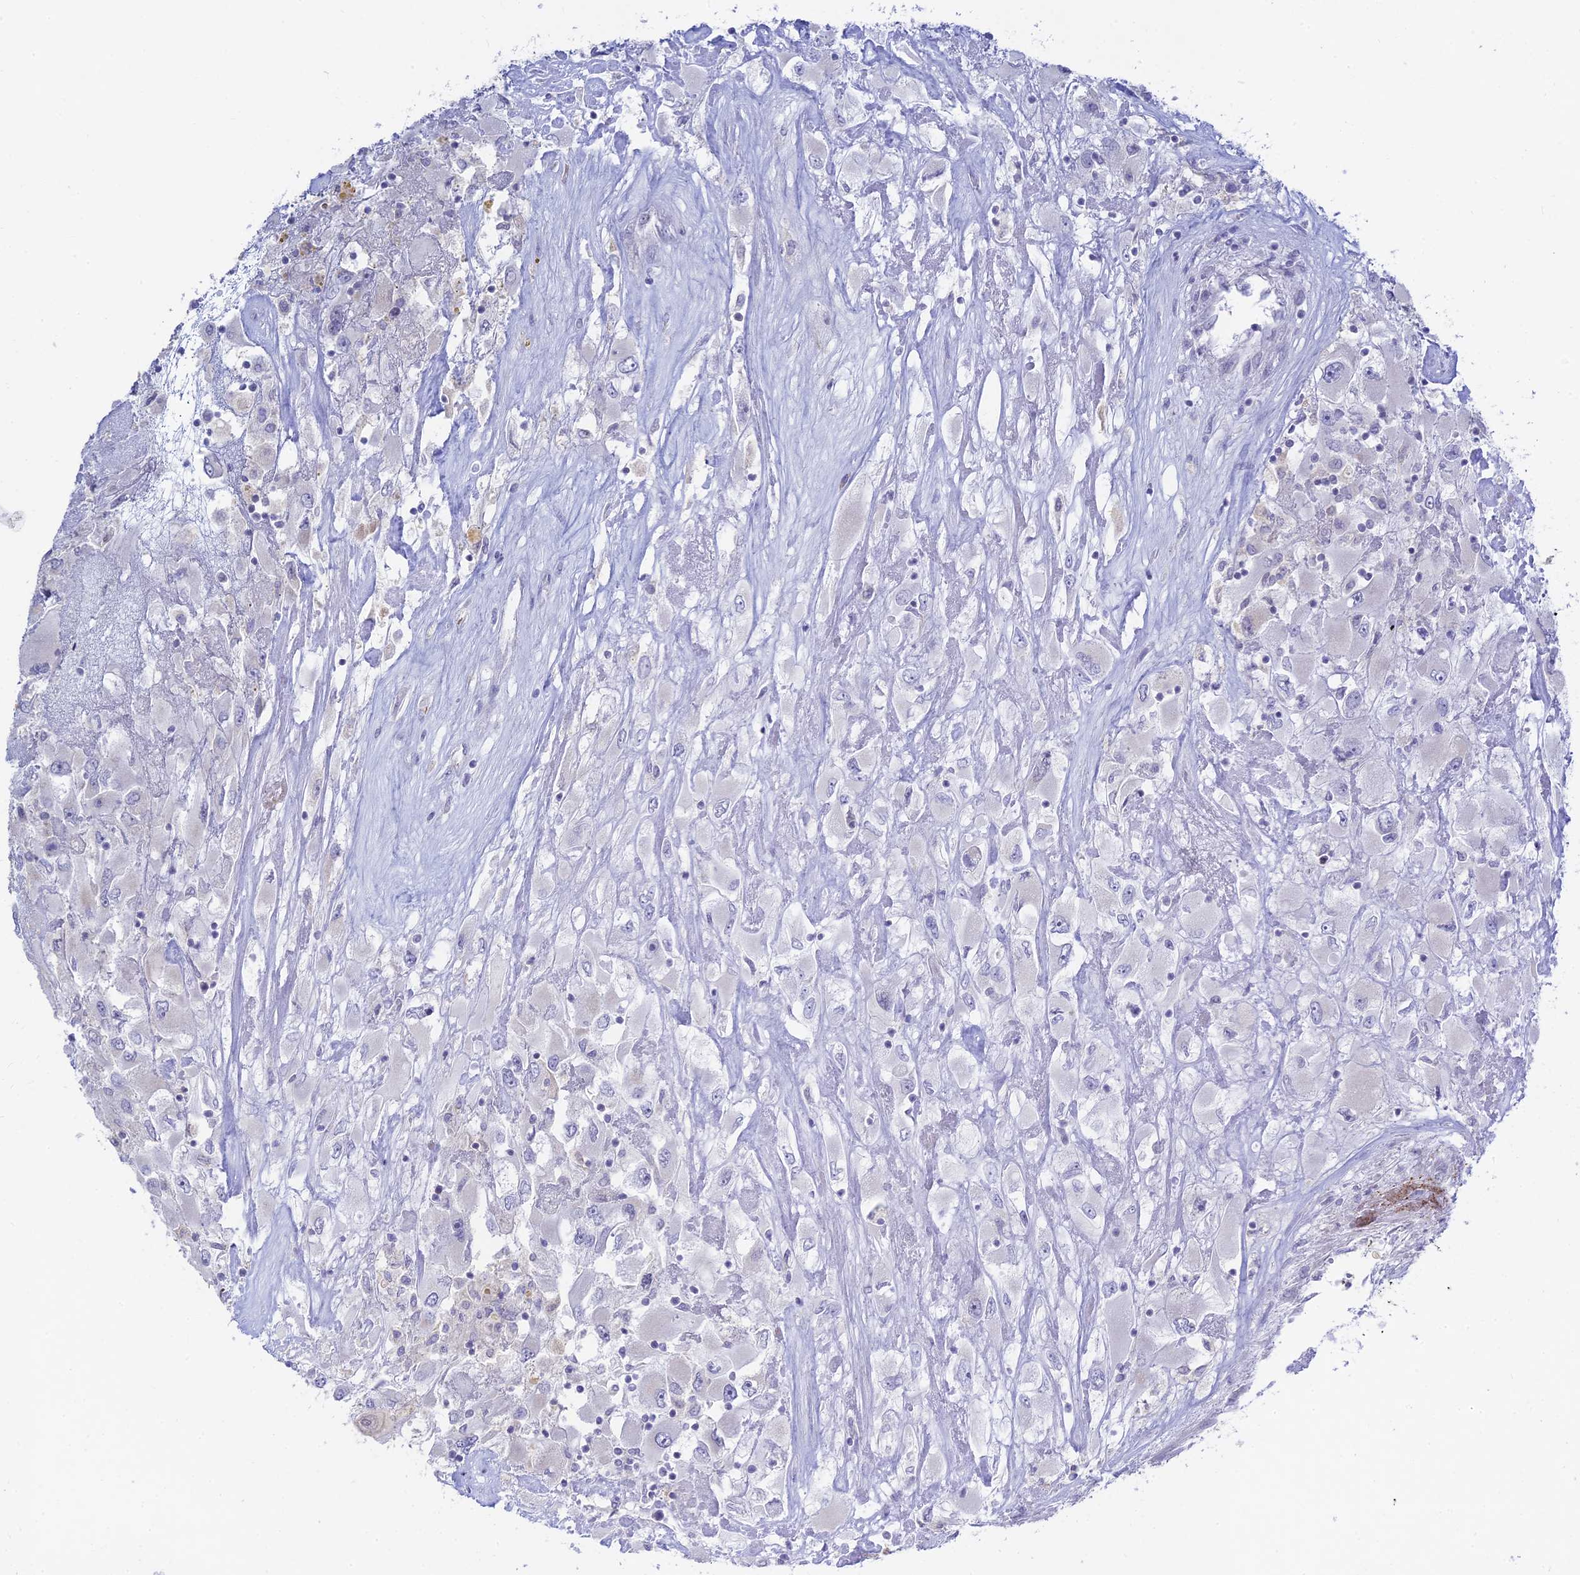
{"staining": {"intensity": "negative", "quantity": "none", "location": "none"}, "tissue": "renal cancer", "cell_type": "Tumor cells", "image_type": "cancer", "snomed": [{"axis": "morphology", "description": "Adenocarcinoma, NOS"}, {"axis": "topography", "description": "Kidney"}], "caption": "Immunohistochemistry (IHC) image of renal cancer stained for a protein (brown), which demonstrates no staining in tumor cells.", "gene": "TMEM40", "patient": {"sex": "female", "age": 52}}